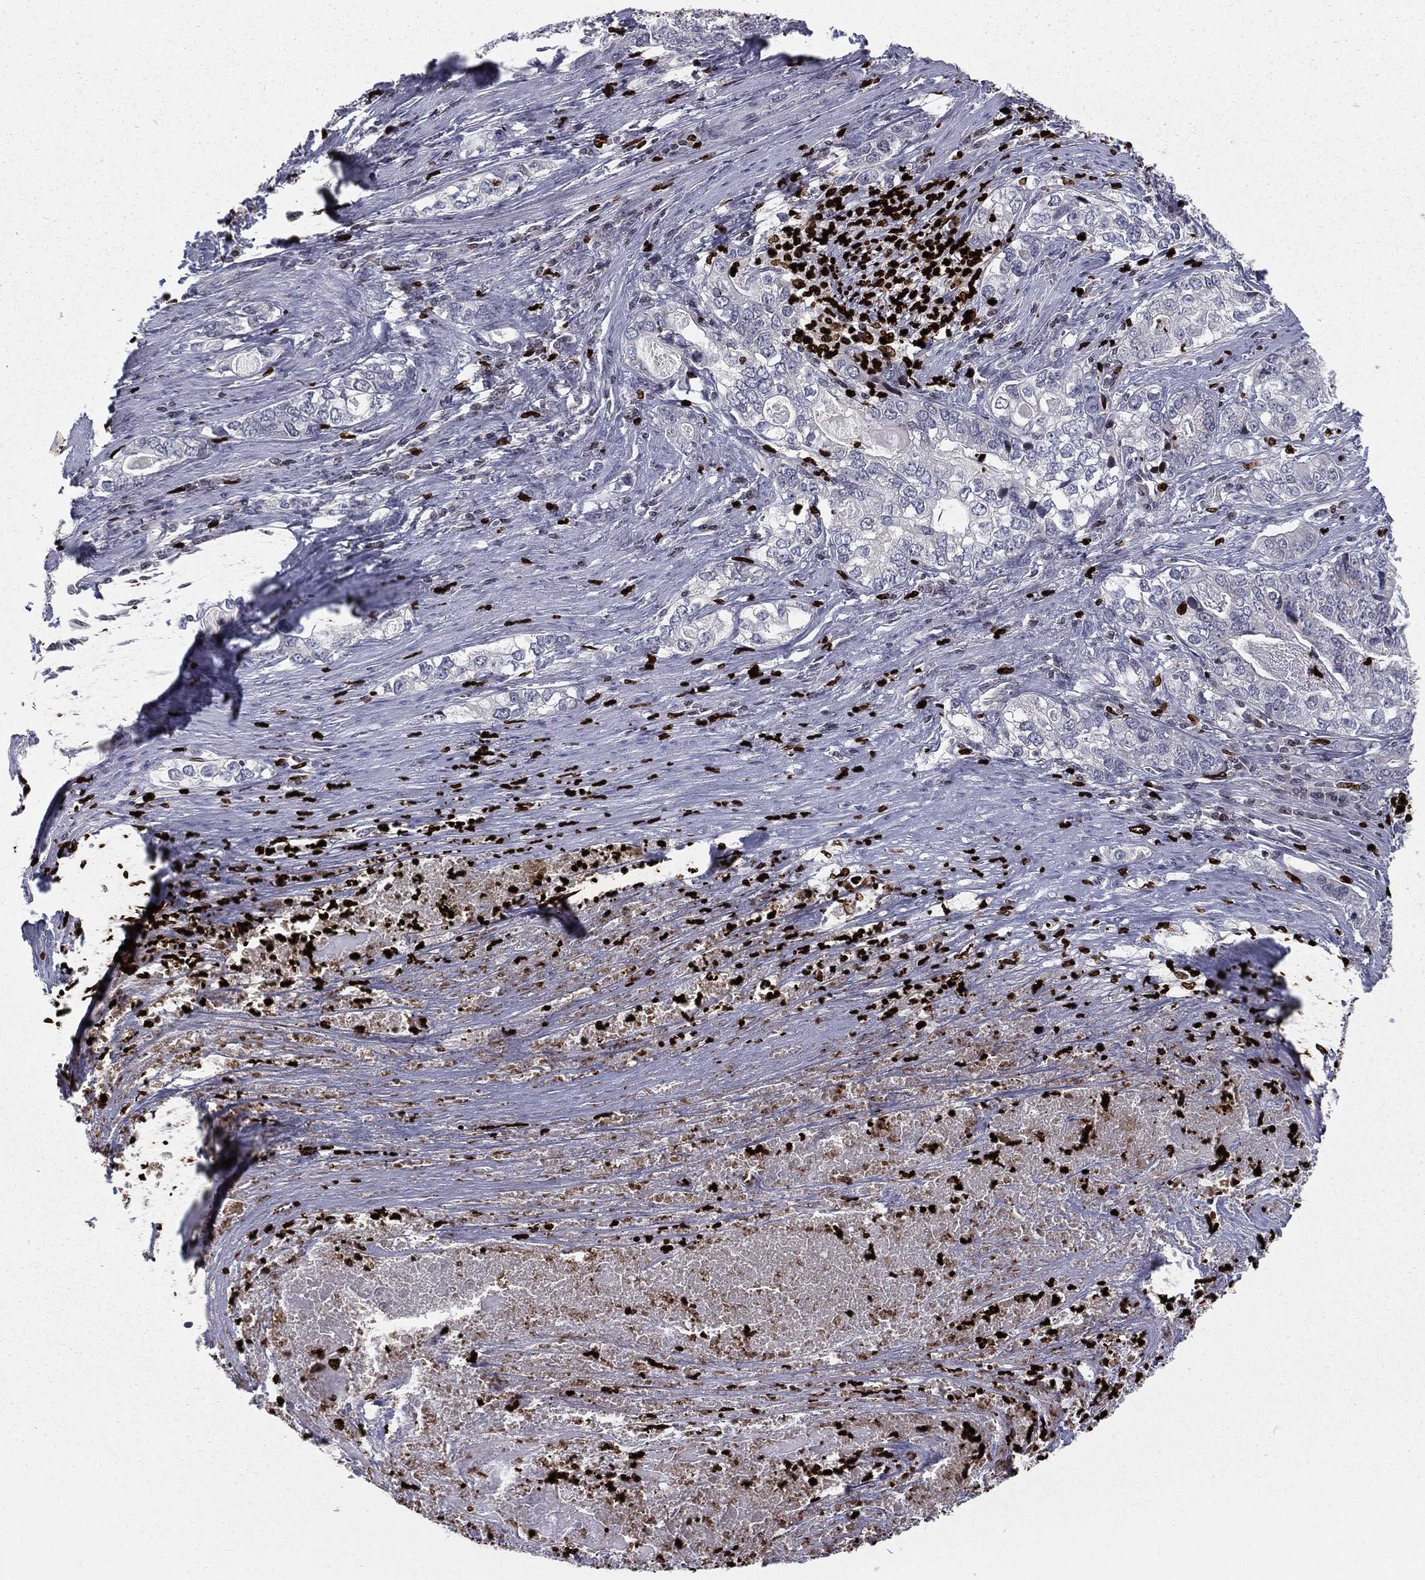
{"staining": {"intensity": "negative", "quantity": "none", "location": "none"}, "tissue": "stomach cancer", "cell_type": "Tumor cells", "image_type": "cancer", "snomed": [{"axis": "morphology", "description": "Adenocarcinoma, NOS"}, {"axis": "topography", "description": "Stomach, lower"}], "caption": "This is an IHC image of human stomach cancer (adenocarcinoma). There is no expression in tumor cells.", "gene": "MNDA", "patient": {"sex": "female", "age": 72}}